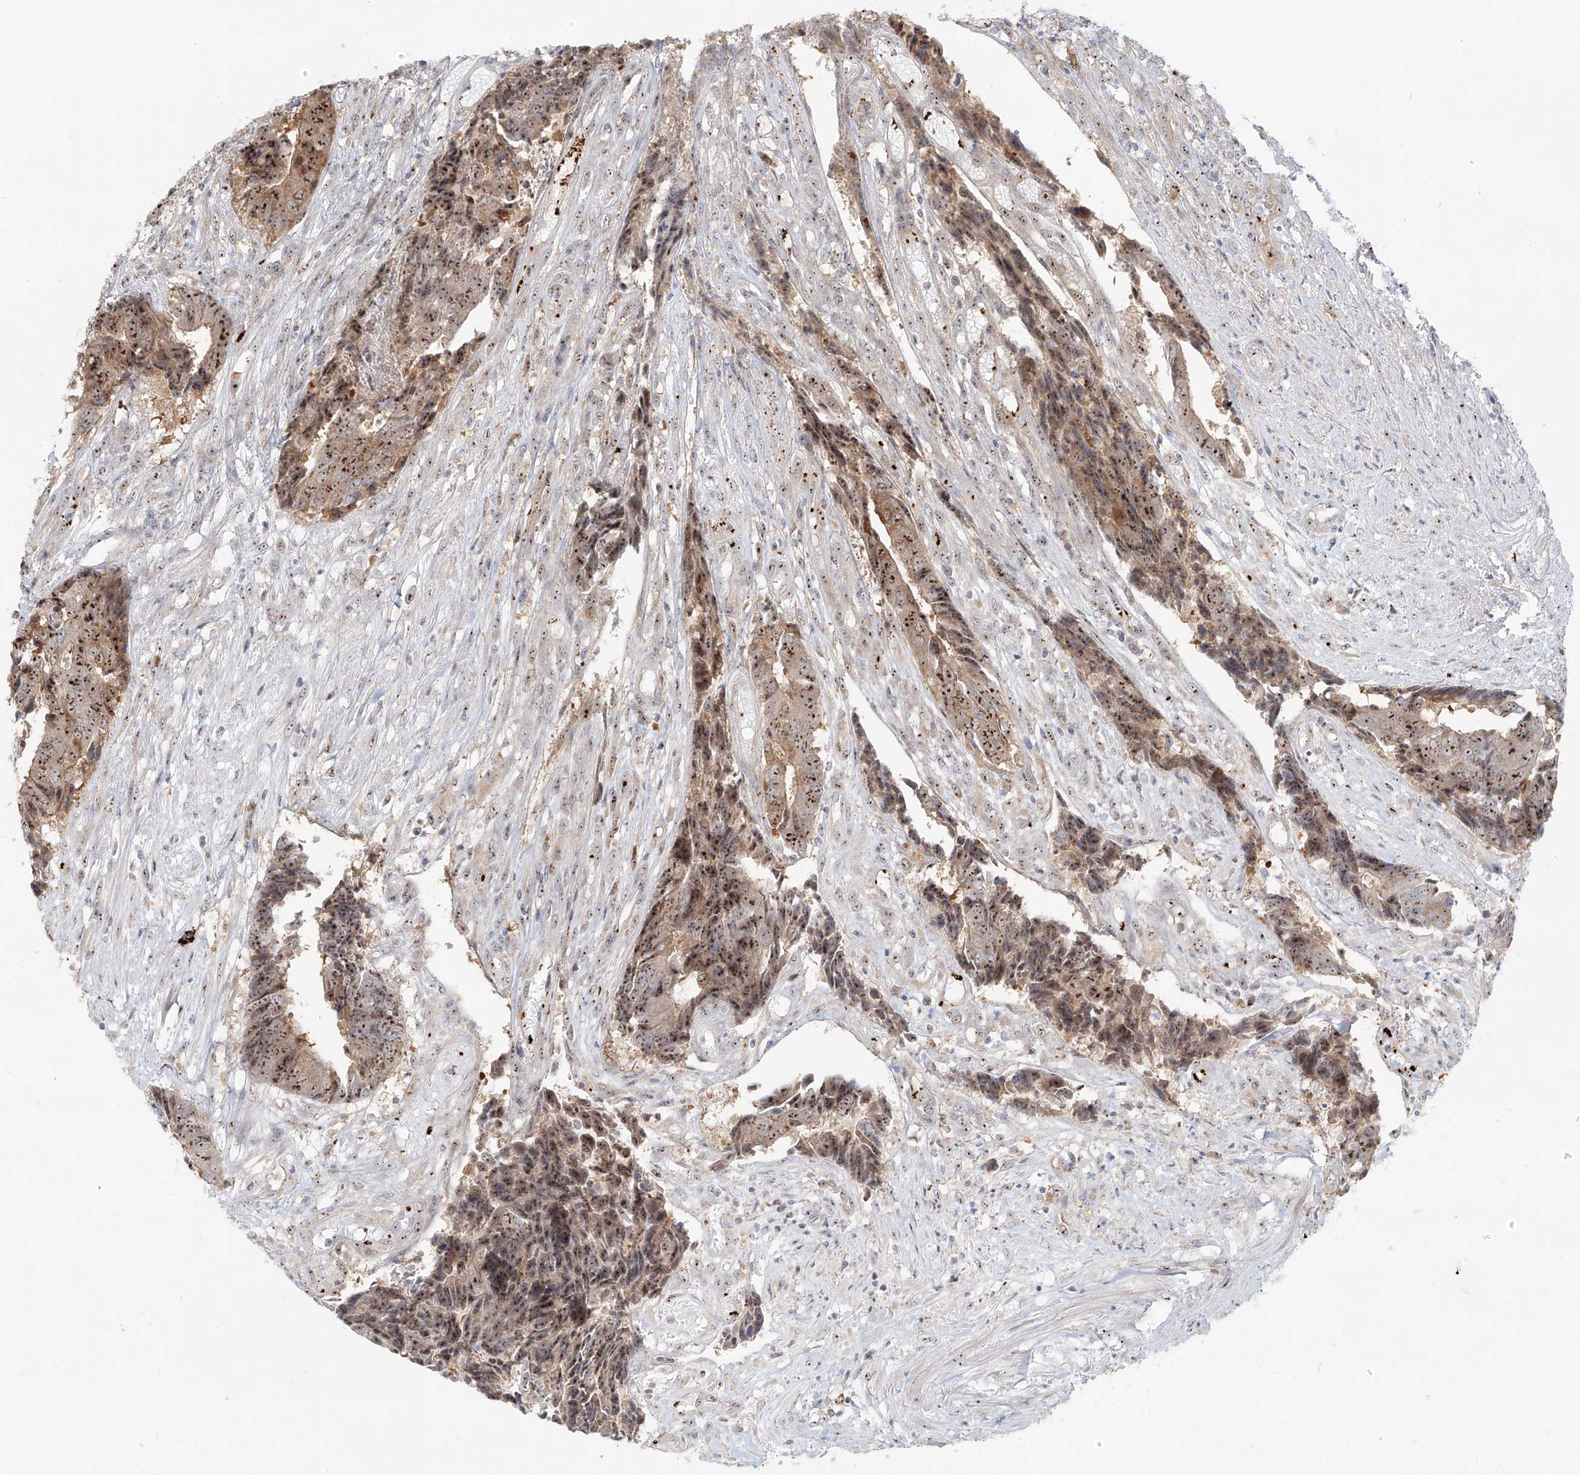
{"staining": {"intensity": "strong", "quantity": ">75%", "location": "nuclear"}, "tissue": "colorectal cancer", "cell_type": "Tumor cells", "image_type": "cancer", "snomed": [{"axis": "morphology", "description": "Adenocarcinoma, NOS"}, {"axis": "topography", "description": "Rectum"}], "caption": "Colorectal cancer (adenocarcinoma) tissue demonstrates strong nuclear expression in approximately >75% of tumor cells, visualized by immunohistochemistry.", "gene": "BYSL", "patient": {"sex": "male", "age": 84}}